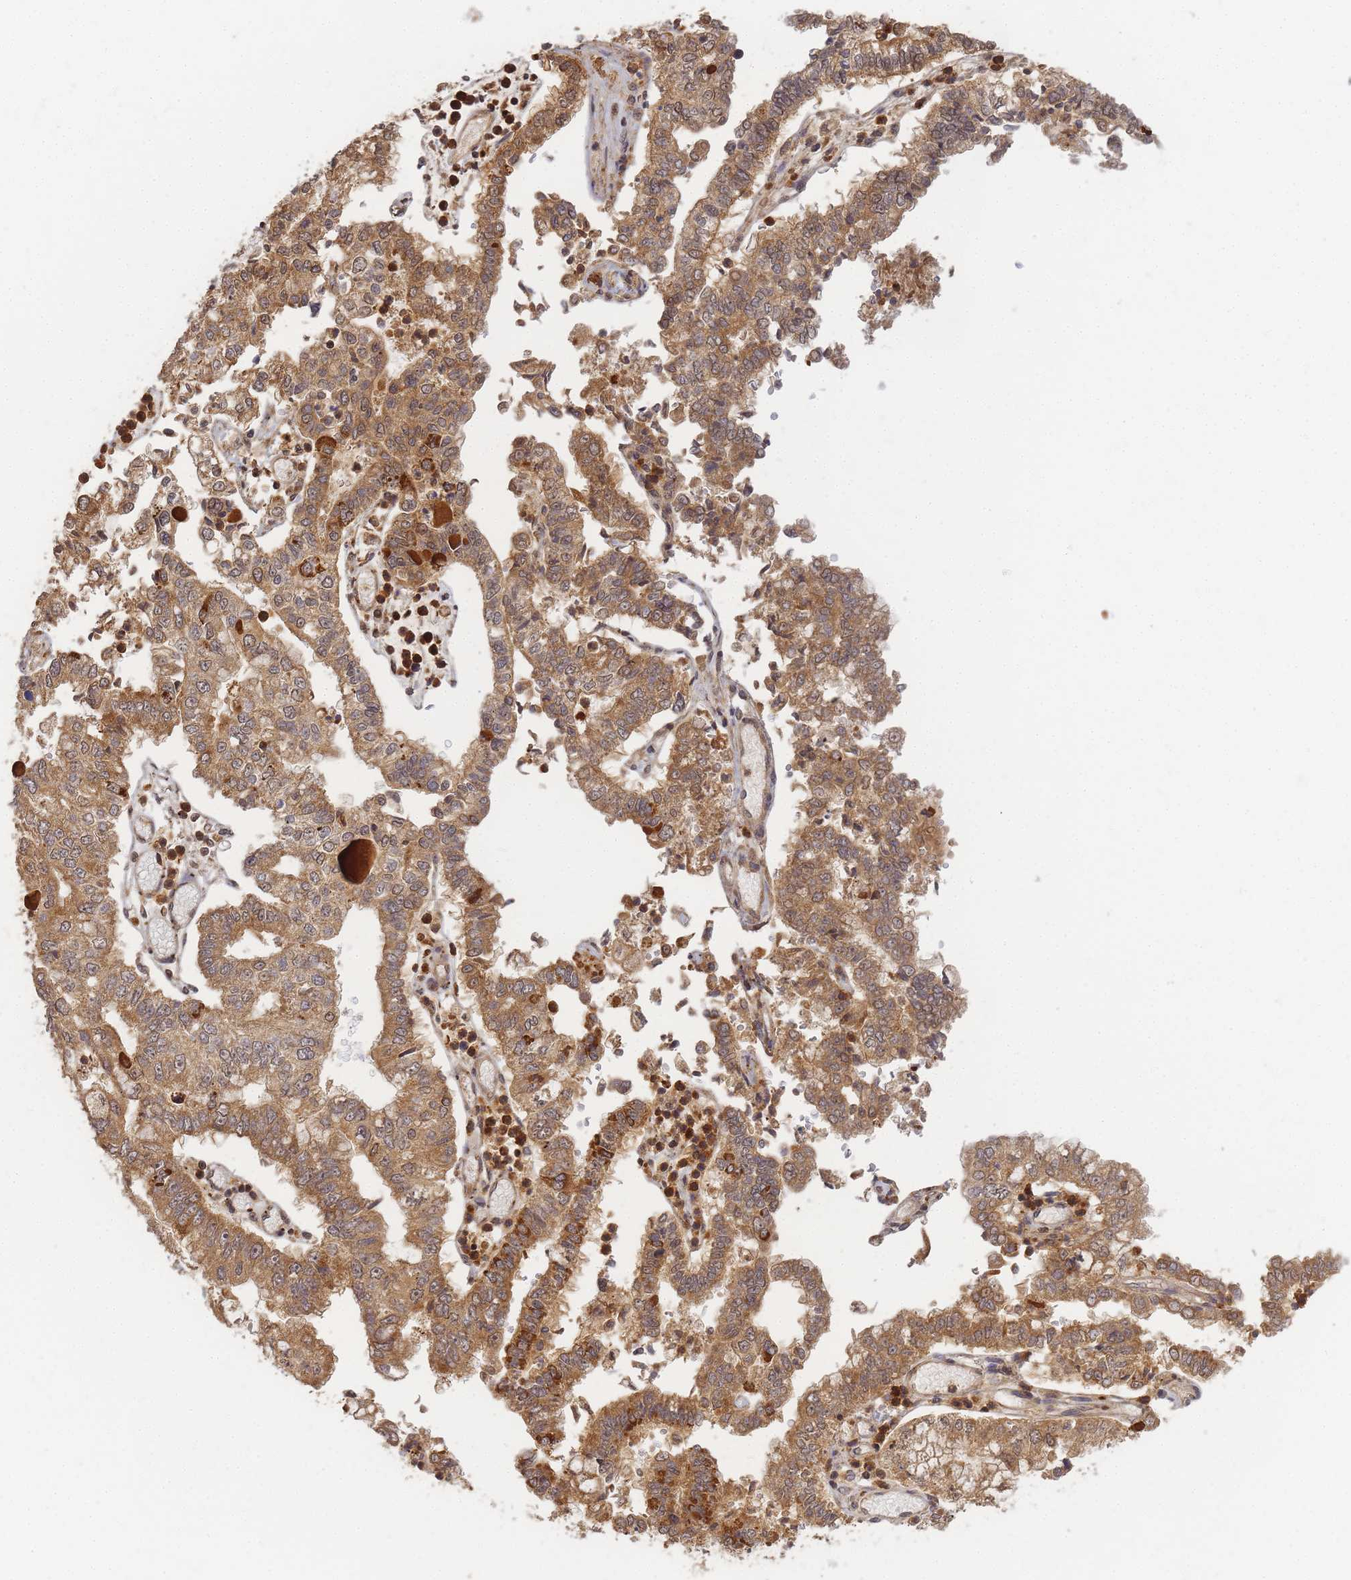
{"staining": {"intensity": "moderate", "quantity": ">75%", "location": "cytoplasmic/membranous"}, "tissue": "stomach cancer", "cell_type": "Tumor cells", "image_type": "cancer", "snomed": [{"axis": "morphology", "description": "Adenocarcinoma, NOS"}, {"axis": "topography", "description": "Stomach"}], "caption": "Protein staining exhibits moderate cytoplasmic/membranous staining in approximately >75% of tumor cells in adenocarcinoma (stomach).", "gene": "ALKBH1", "patient": {"sex": "male", "age": 76}}